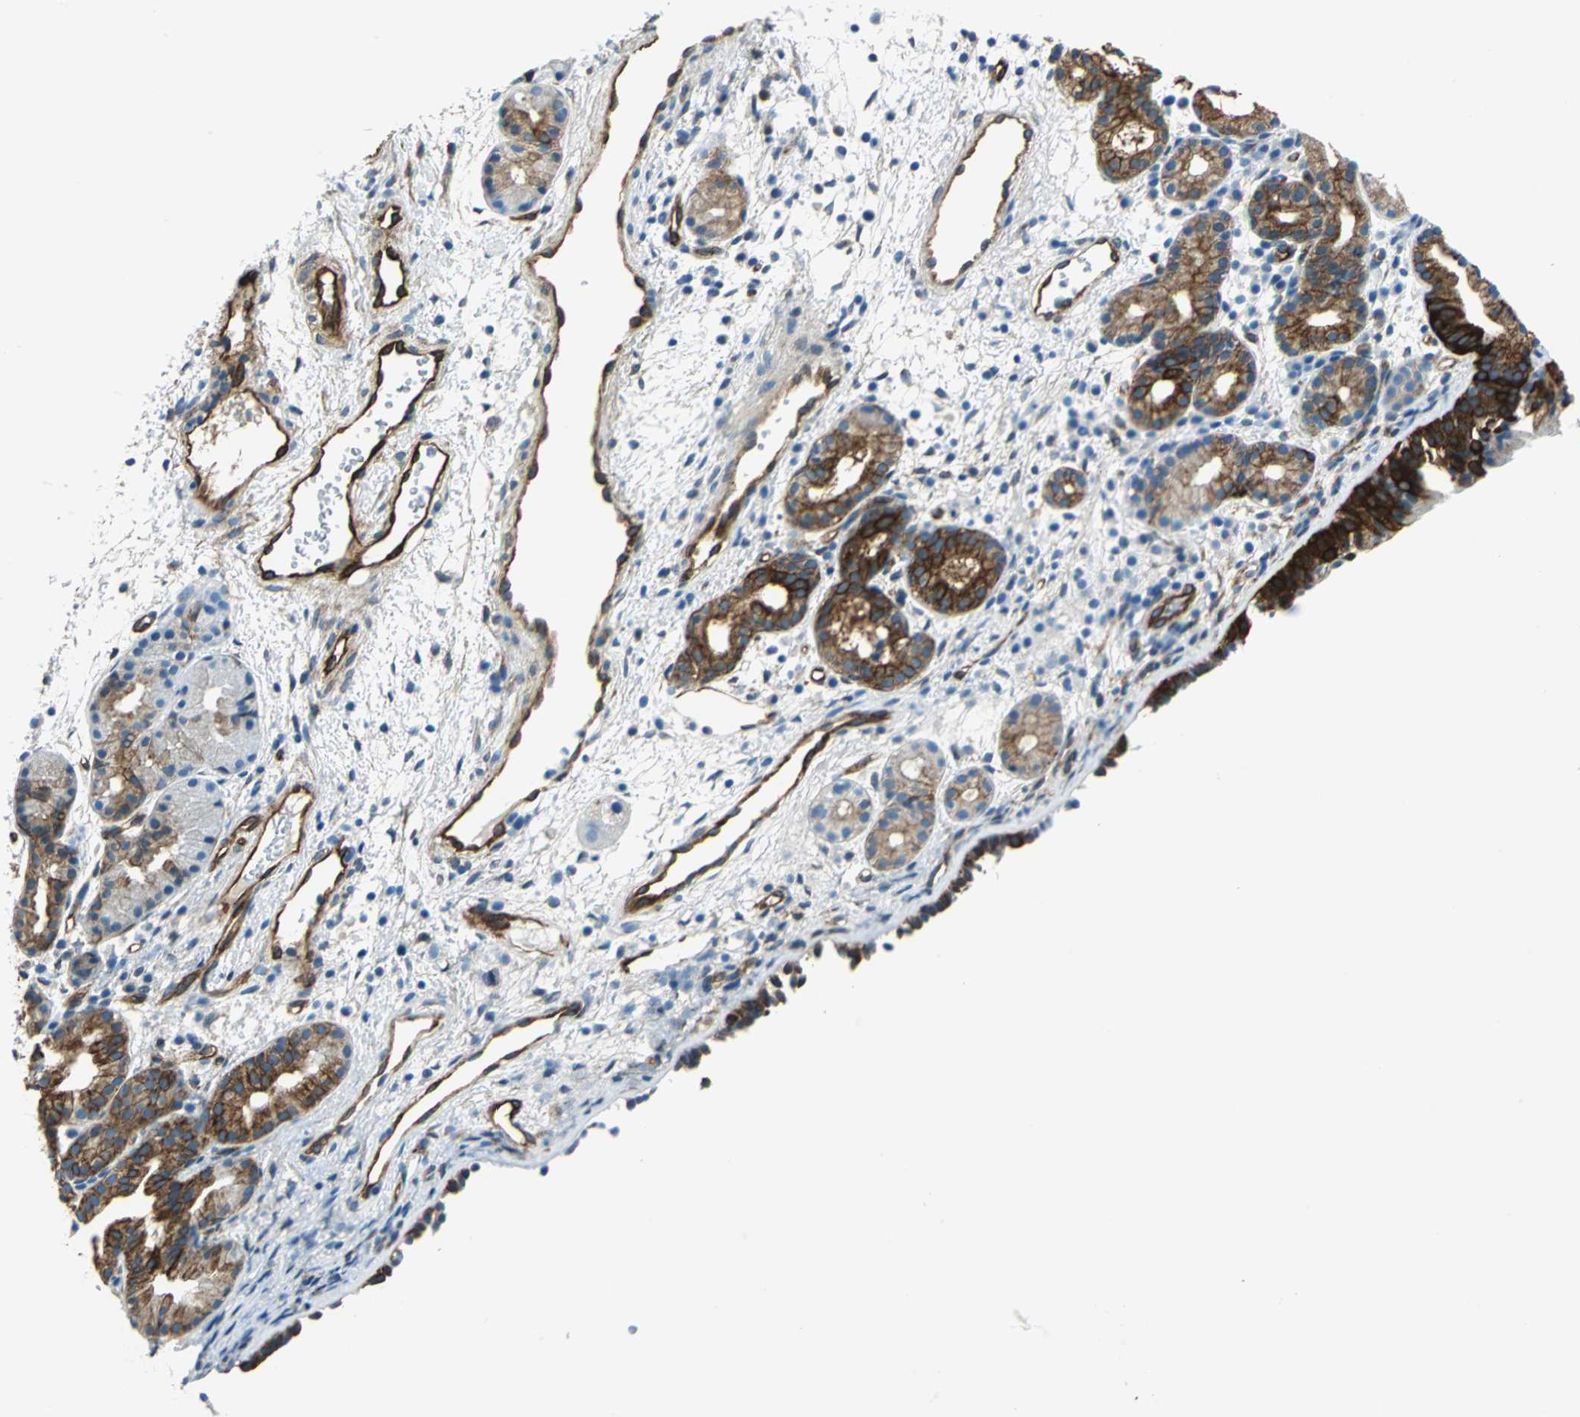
{"staining": {"intensity": "strong", "quantity": ">75%", "location": "cytoplasmic/membranous"}, "tissue": "nasopharynx", "cell_type": "Respiratory epithelial cells", "image_type": "normal", "snomed": [{"axis": "morphology", "description": "Normal tissue, NOS"}, {"axis": "morphology", "description": "Inflammation, NOS"}, {"axis": "topography", "description": "Nasopharynx"}], "caption": "Immunohistochemistry (DAB) staining of benign human nasopharynx reveals strong cytoplasmic/membranous protein positivity in approximately >75% of respiratory epithelial cells. The staining is performed using DAB brown chromogen to label protein expression. The nuclei are counter-stained blue using hematoxylin.", "gene": "HSPB1", "patient": {"sex": "female", "age": 55}}